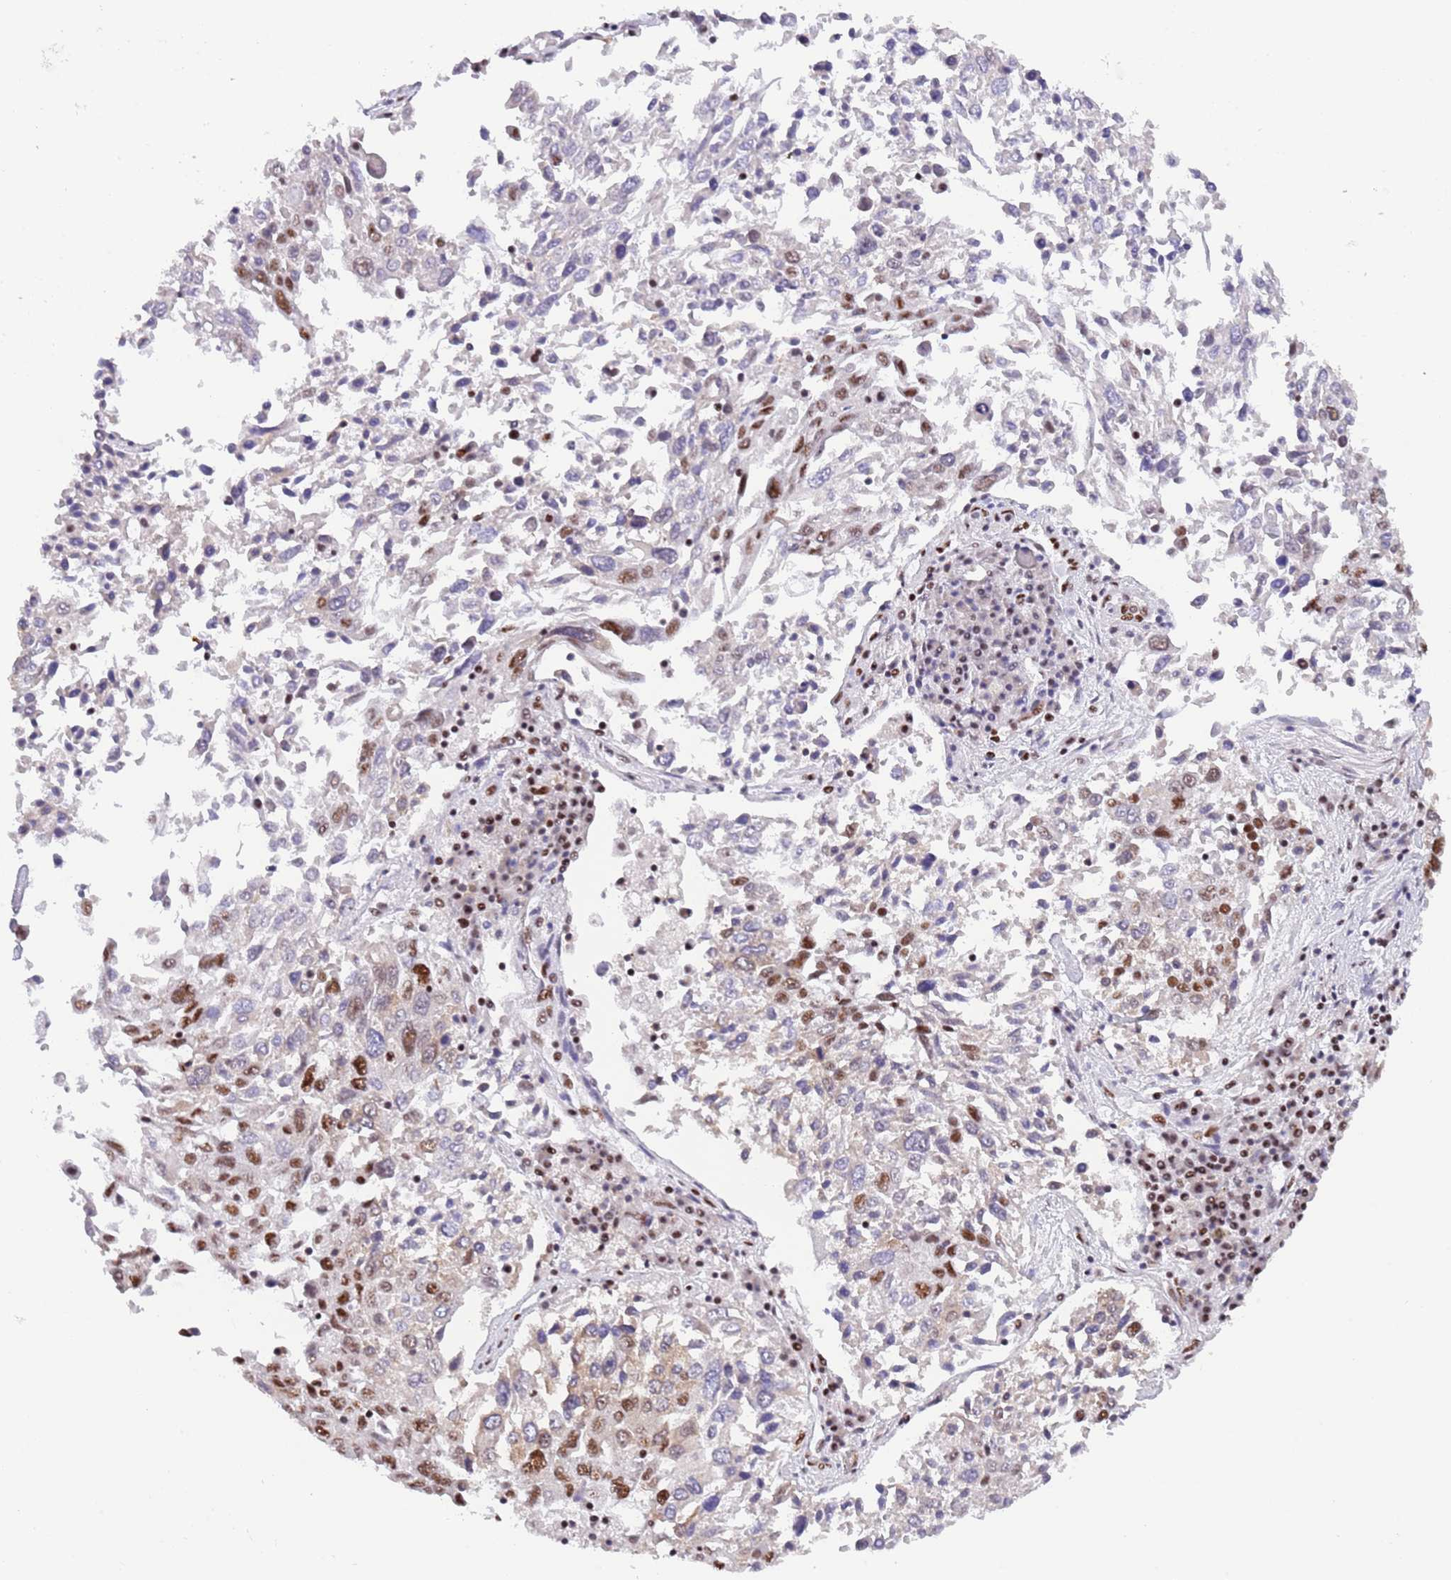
{"staining": {"intensity": "moderate", "quantity": "25%-75%", "location": "nuclear"}, "tissue": "lung cancer", "cell_type": "Tumor cells", "image_type": "cancer", "snomed": [{"axis": "morphology", "description": "Squamous cell carcinoma, NOS"}, {"axis": "topography", "description": "Lung"}], "caption": "Tumor cells demonstrate medium levels of moderate nuclear expression in about 25%-75% of cells in lung squamous cell carcinoma. (DAB (3,3'-diaminobenzidine) IHC, brown staining for protein, blue staining for nuclei).", "gene": "SF3A2", "patient": {"sex": "male", "age": 65}}